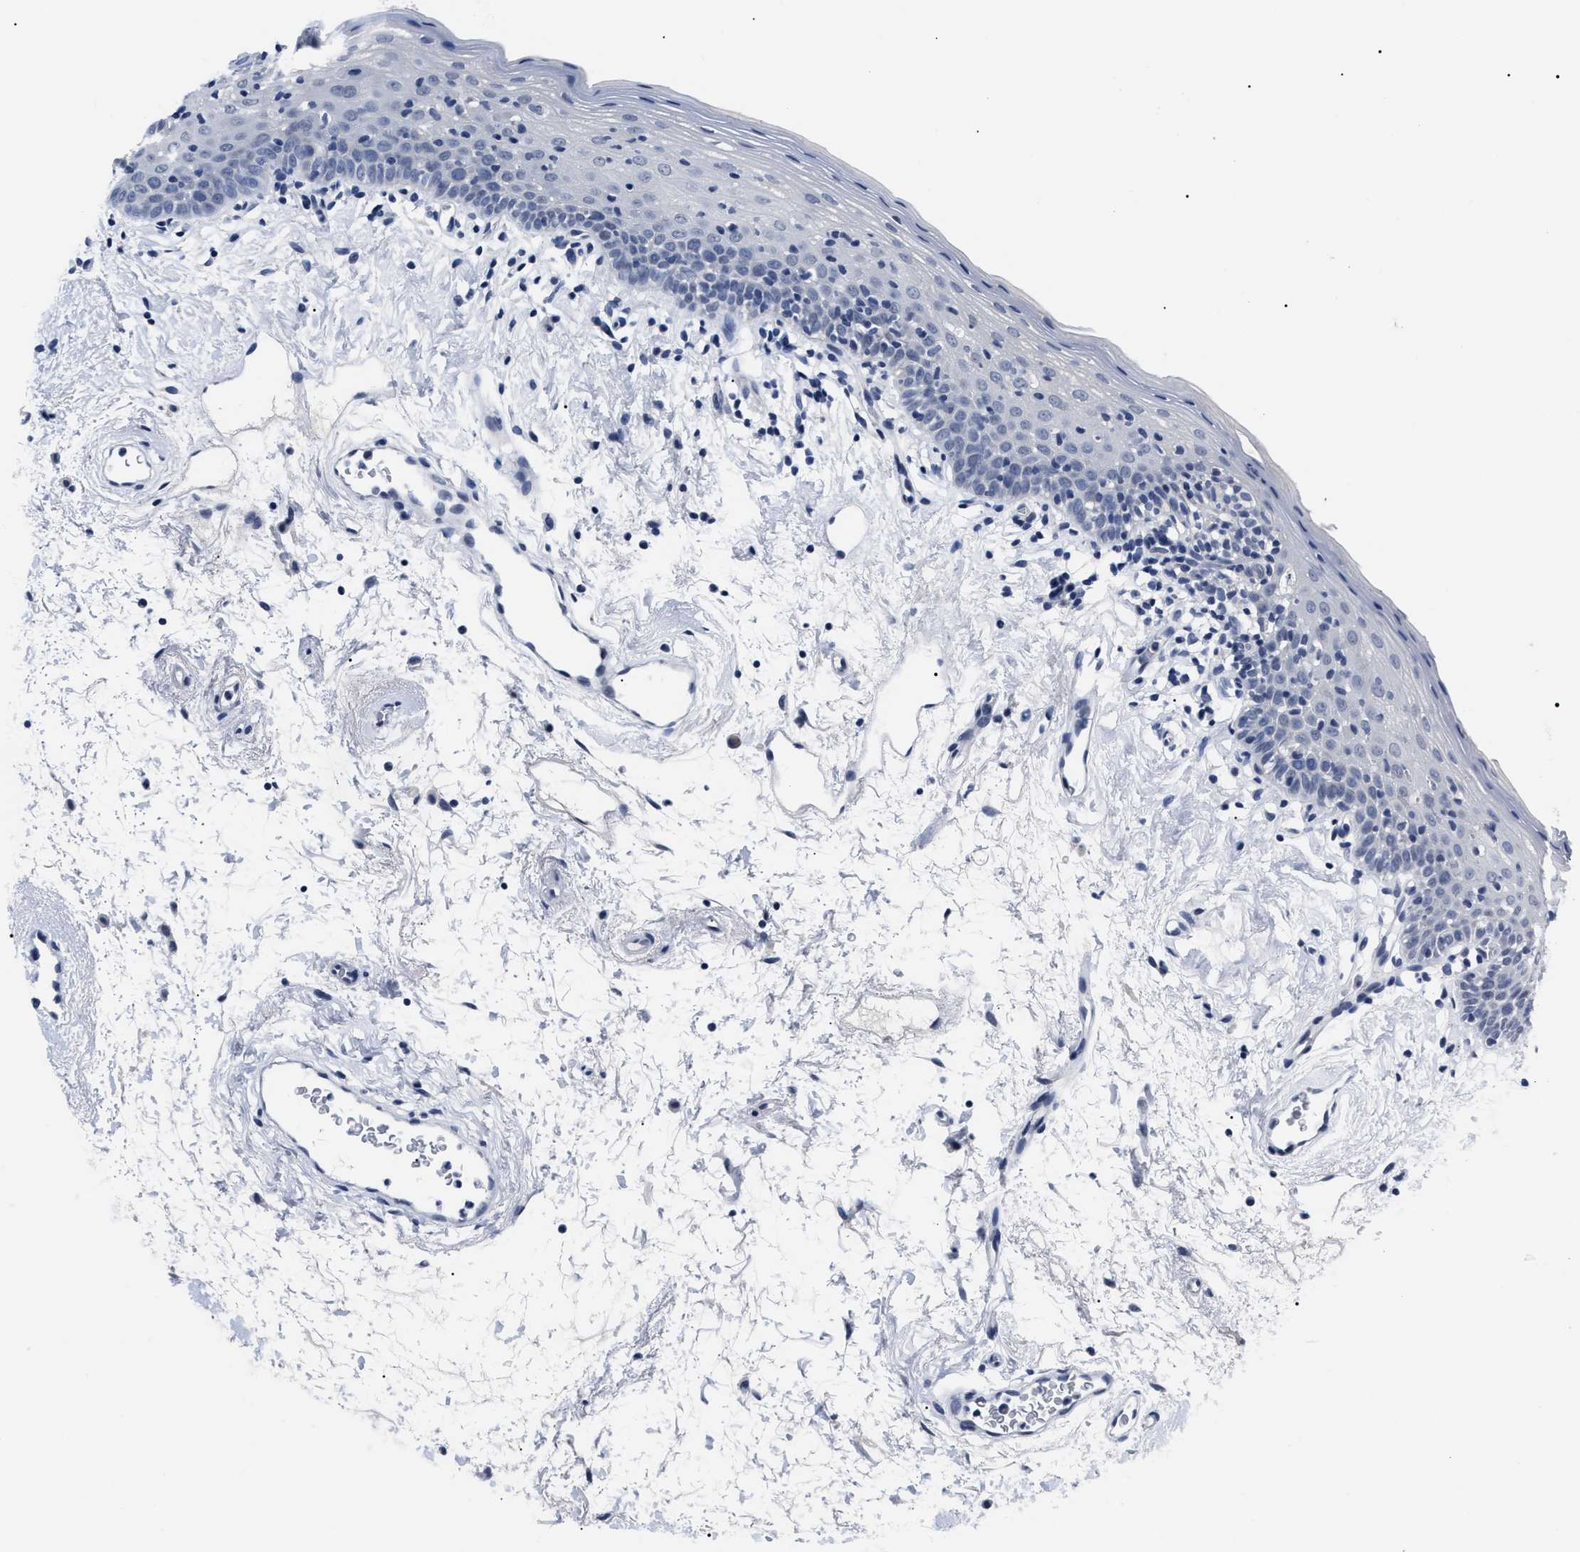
{"staining": {"intensity": "negative", "quantity": "none", "location": "none"}, "tissue": "oral mucosa", "cell_type": "Squamous epithelial cells", "image_type": "normal", "snomed": [{"axis": "morphology", "description": "Normal tissue, NOS"}, {"axis": "topography", "description": "Oral tissue"}], "caption": "Immunohistochemical staining of unremarkable human oral mucosa displays no significant expression in squamous epithelial cells. The staining was performed using DAB (3,3'-diaminobenzidine) to visualize the protein expression in brown, while the nuclei were stained in blue with hematoxylin (Magnification: 20x).", "gene": "LRWD1", "patient": {"sex": "male", "age": 66}}